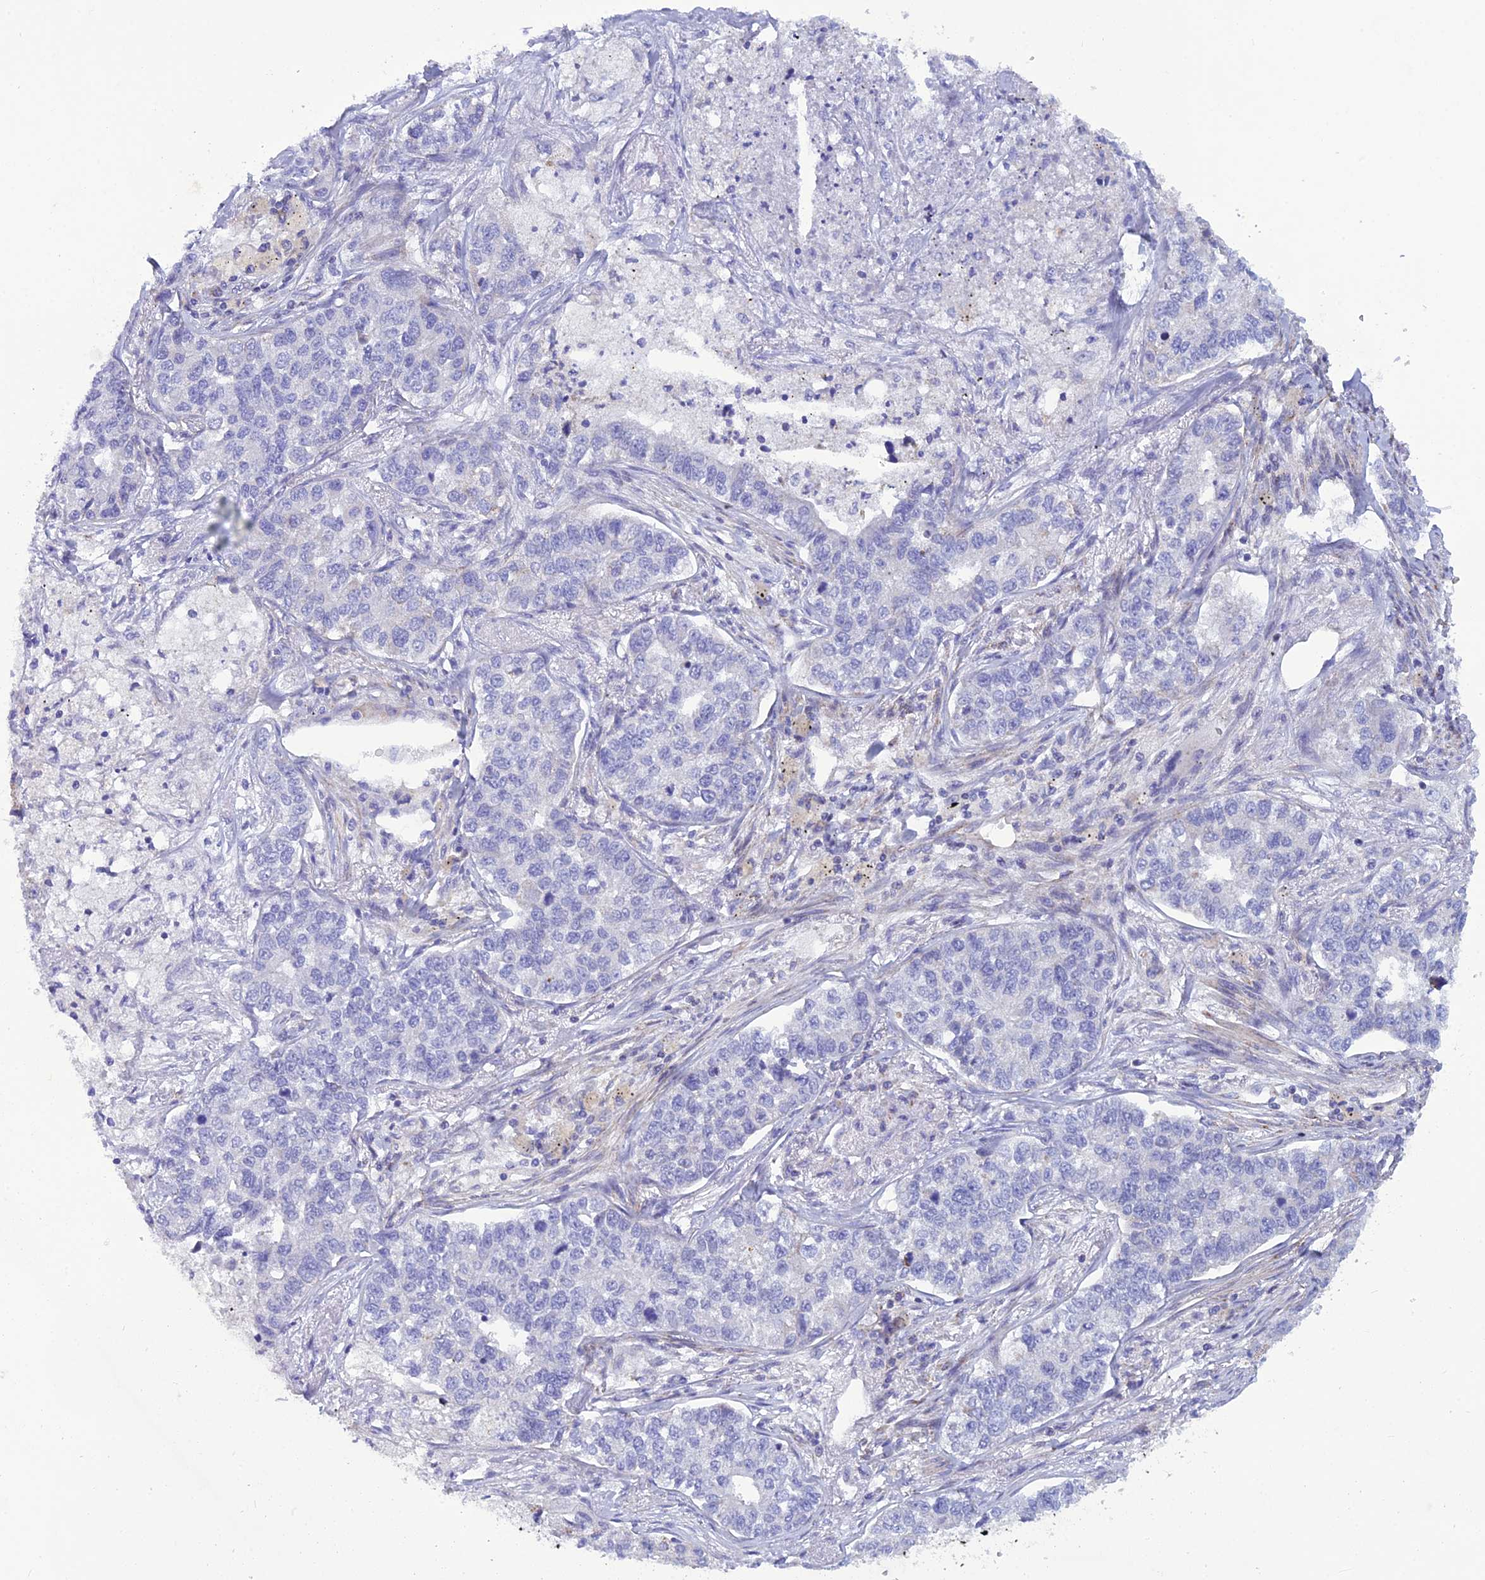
{"staining": {"intensity": "negative", "quantity": "none", "location": "none"}, "tissue": "lung cancer", "cell_type": "Tumor cells", "image_type": "cancer", "snomed": [{"axis": "morphology", "description": "Adenocarcinoma, NOS"}, {"axis": "topography", "description": "Lung"}], "caption": "Tumor cells show no significant staining in lung cancer.", "gene": "POMGNT1", "patient": {"sex": "male", "age": 49}}